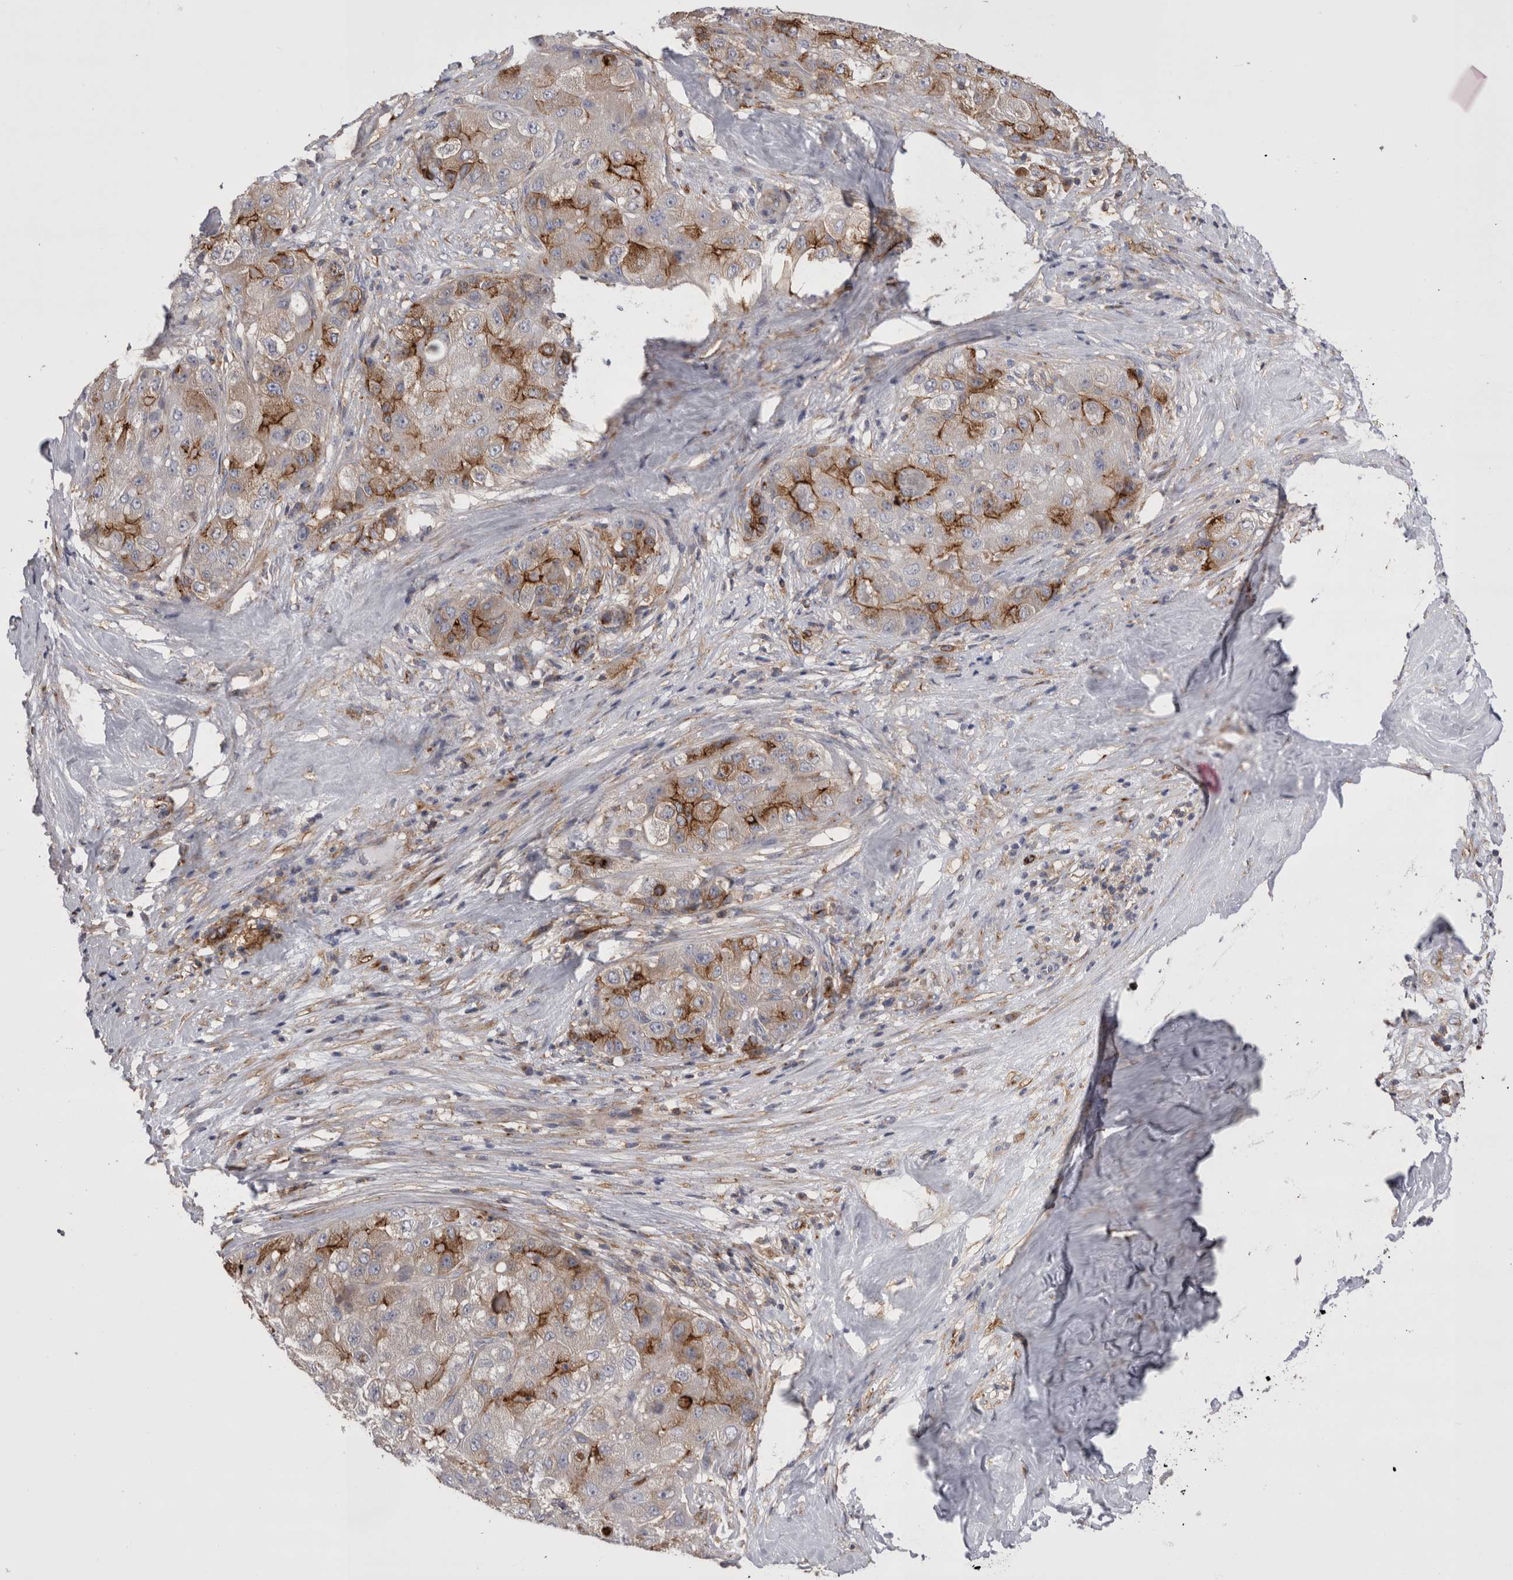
{"staining": {"intensity": "strong", "quantity": "25%-75%", "location": "cytoplasmic/membranous"}, "tissue": "liver cancer", "cell_type": "Tumor cells", "image_type": "cancer", "snomed": [{"axis": "morphology", "description": "Carcinoma, Hepatocellular, NOS"}, {"axis": "topography", "description": "Liver"}], "caption": "Human liver cancer stained with a brown dye displays strong cytoplasmic/membranous positive expression in about 25%-75% of tumor cells.", "gene": "RAB11FIP1", "patient": {"sex": "male", "age": 80}}